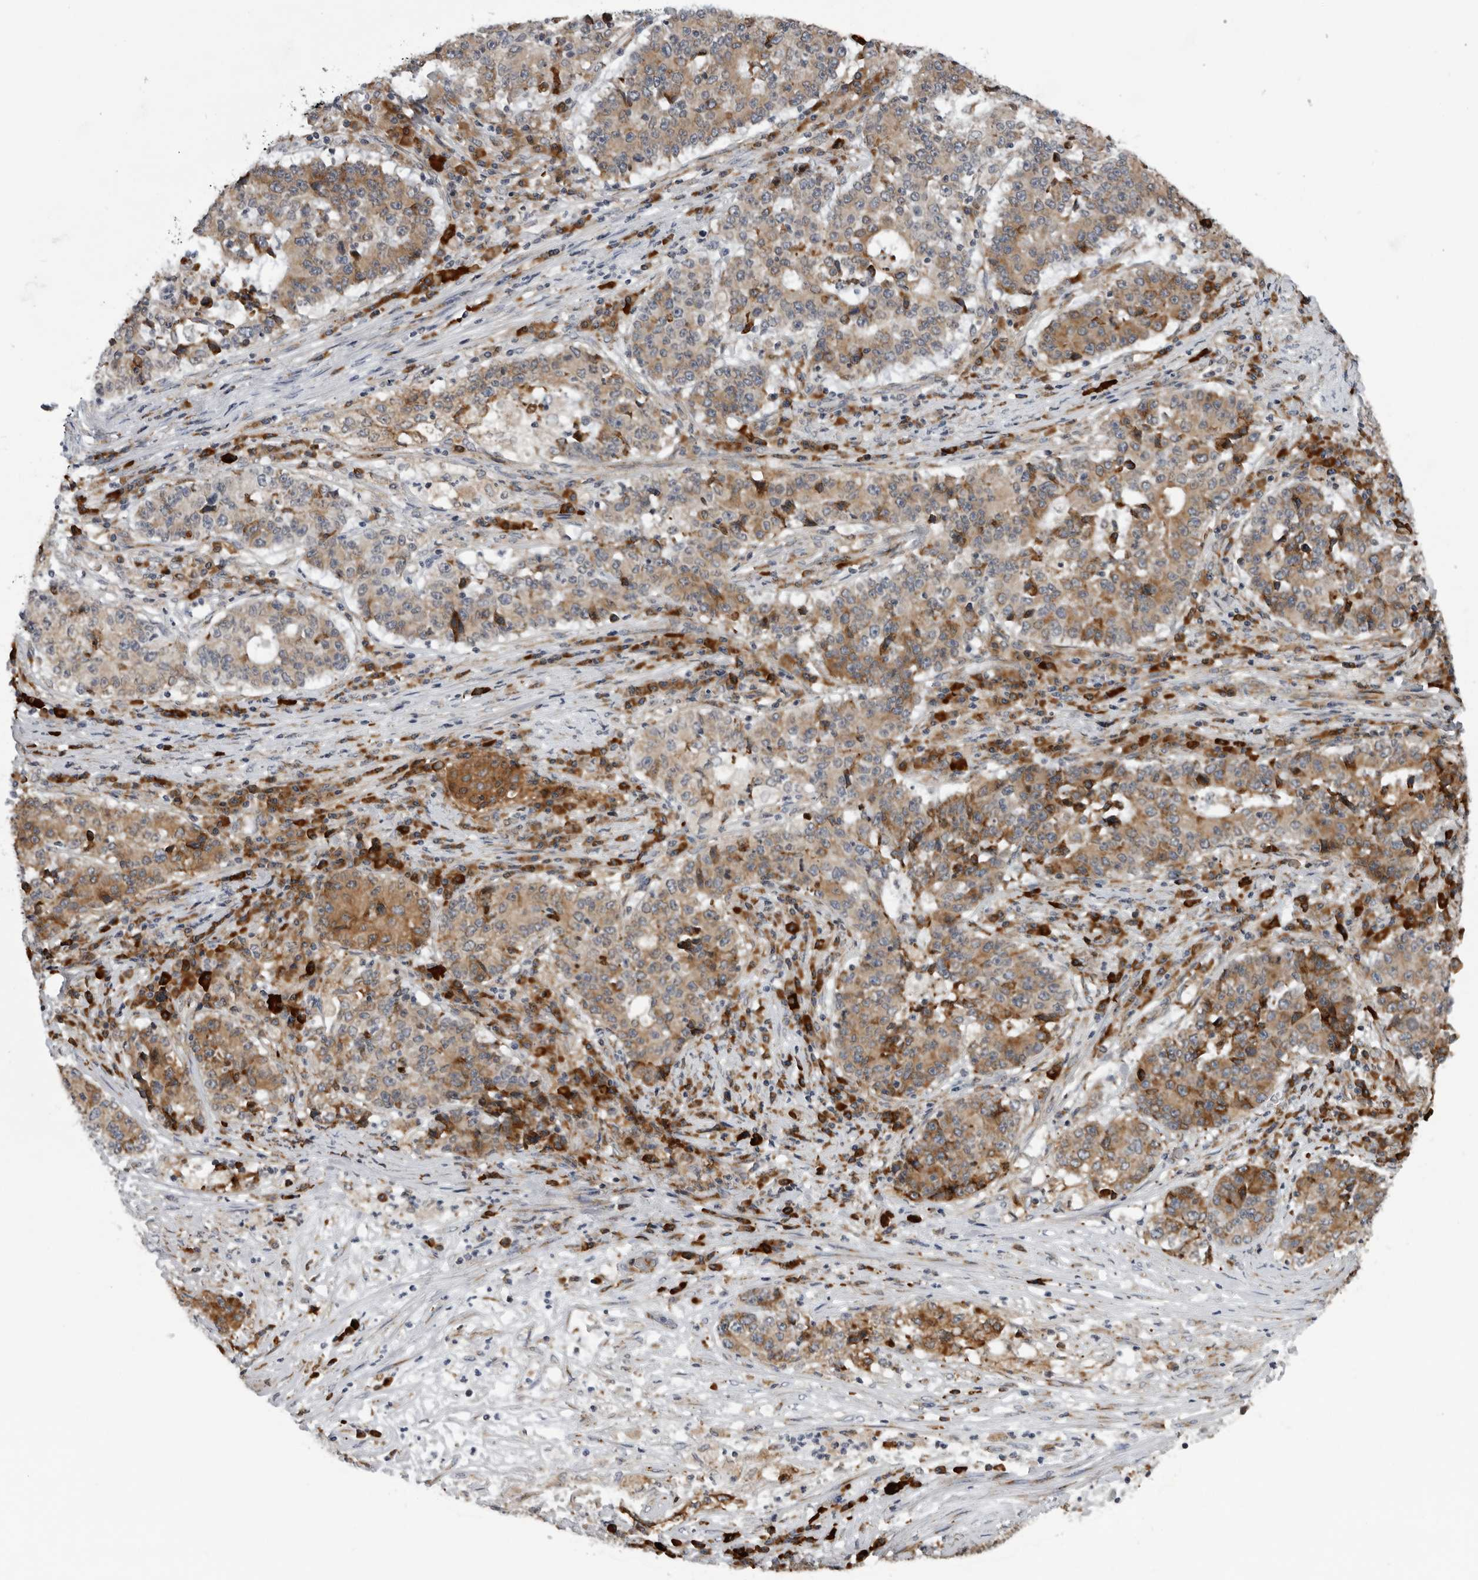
{"staining": {"intensity": "moderate", "quantity": ">75%", "location": "cytoplasmic/membranous"}, "tissue": "stomach cancer", "cell_type": "Tumor cells", "image_type": "cancer", "snomed": [{"axis": "morphology", "description": "Adenocarcinoma, NOS"}, {"axis": "topography", "description": "Stomach"}], "caption": "Protein positivity by immunohistochemistry (IHC) demonstrates moderate cytoplasmic/membranous expression in approximately >75% of tumor cells in stomach adenocarcinoma. The staining was performed using DAB, with brown indicating positive protein expression. Nuclei are stained blue with hematoxylin.", "gene": "ALPK2", "patient": {"sex": "male", "age": 59}}